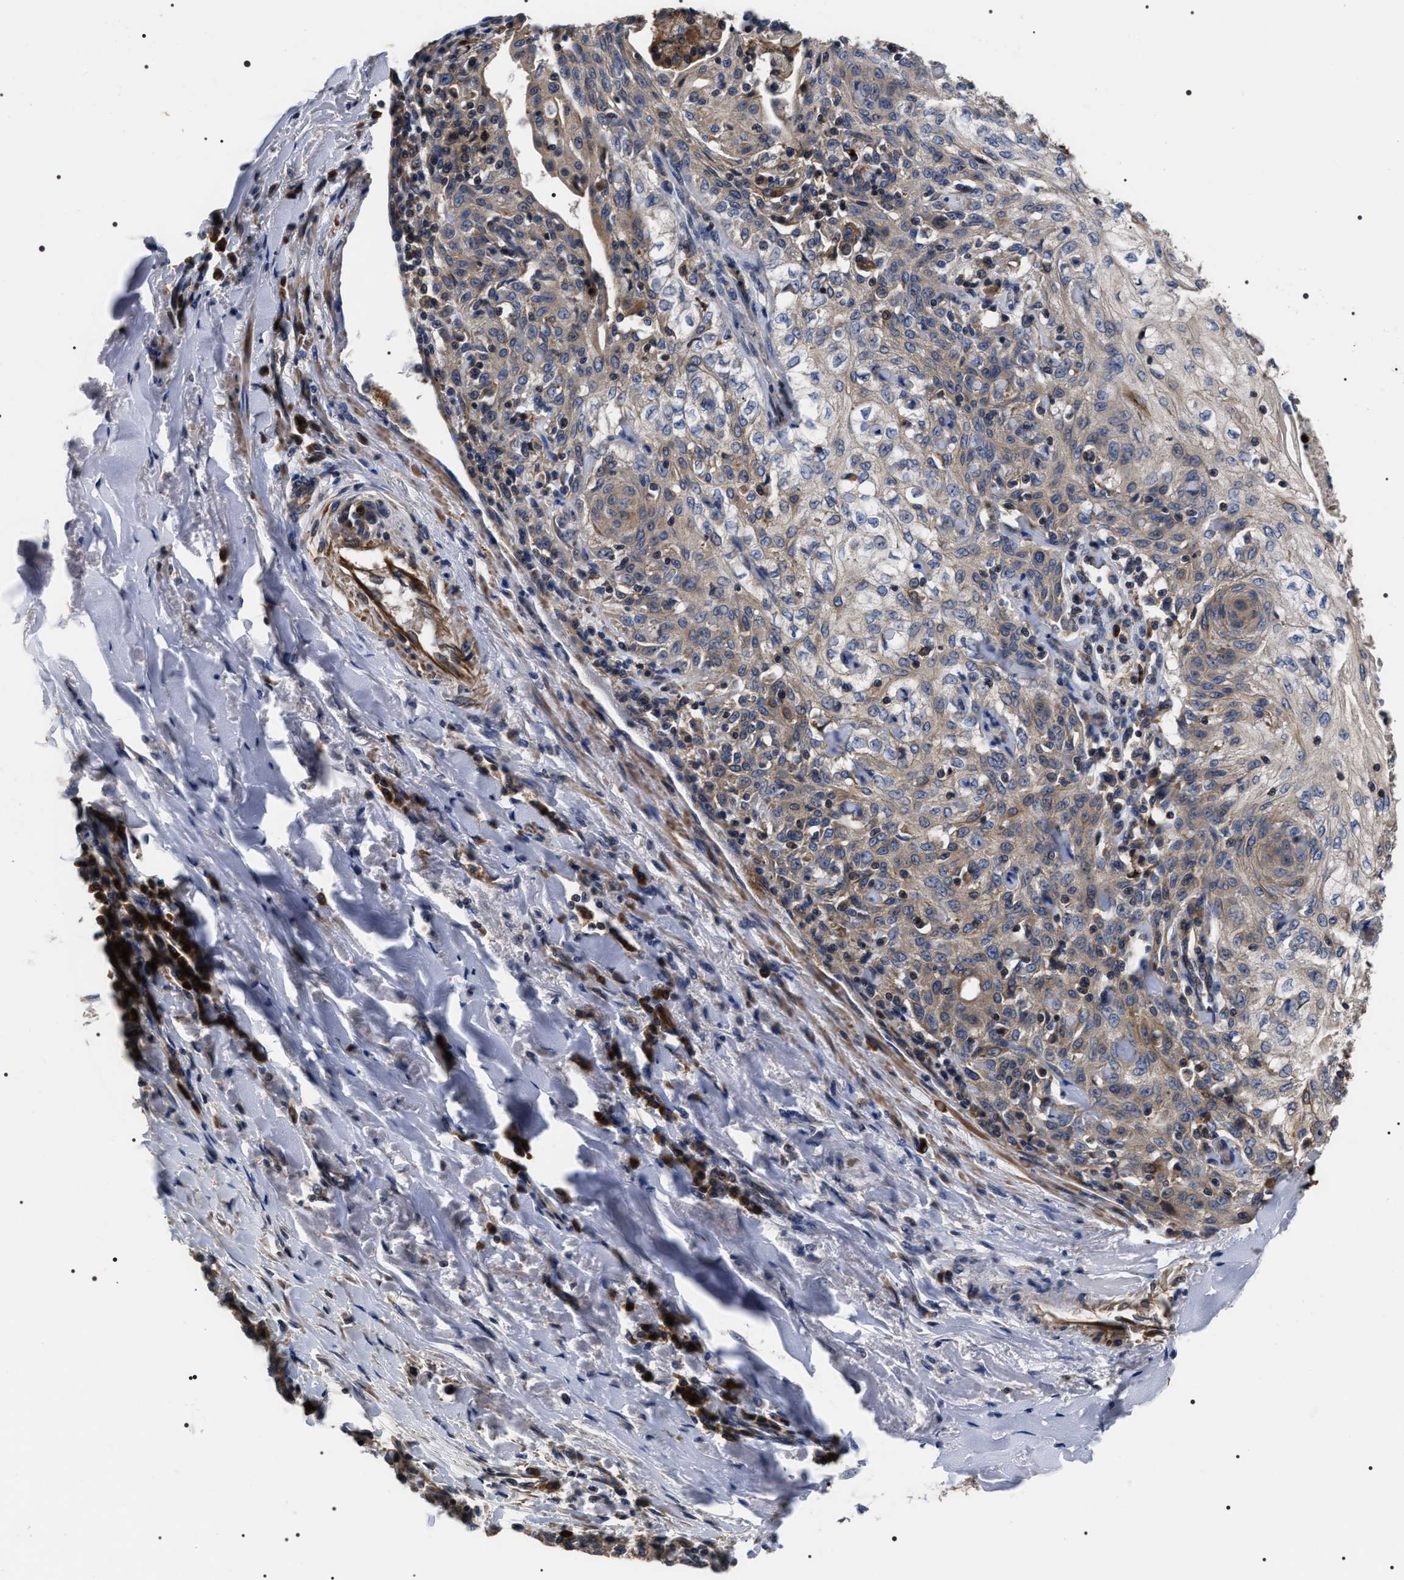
{"staining": {"intensity": "weak", "quantity": "25%-75%", "location": "cytoplasmic/membranous"}, "tissue": "skin cancer", "cell_type": "Tumor cells", "image_type": "cancer", "snomed": [{"axis": "morphology", "description": "Squamous cell carcinoma, NOS"}, {"axis": "morphology", "description": "Squamous cell carcinoma, metastatic, NOS"}, {"axis": "topography", "description": "Skin"}, {"axis": "topography", "description": "Lymph node"}], "caption": "Skin cancer (squamous cell carcinoma) tissue demonstrates weak cytoplasmic/membranous expression in about 25%-75% of tumor cells, visualized by immunohistochemistry.", "gene": "MIS18A", "patient": {"sex": "male", "age": 75}}